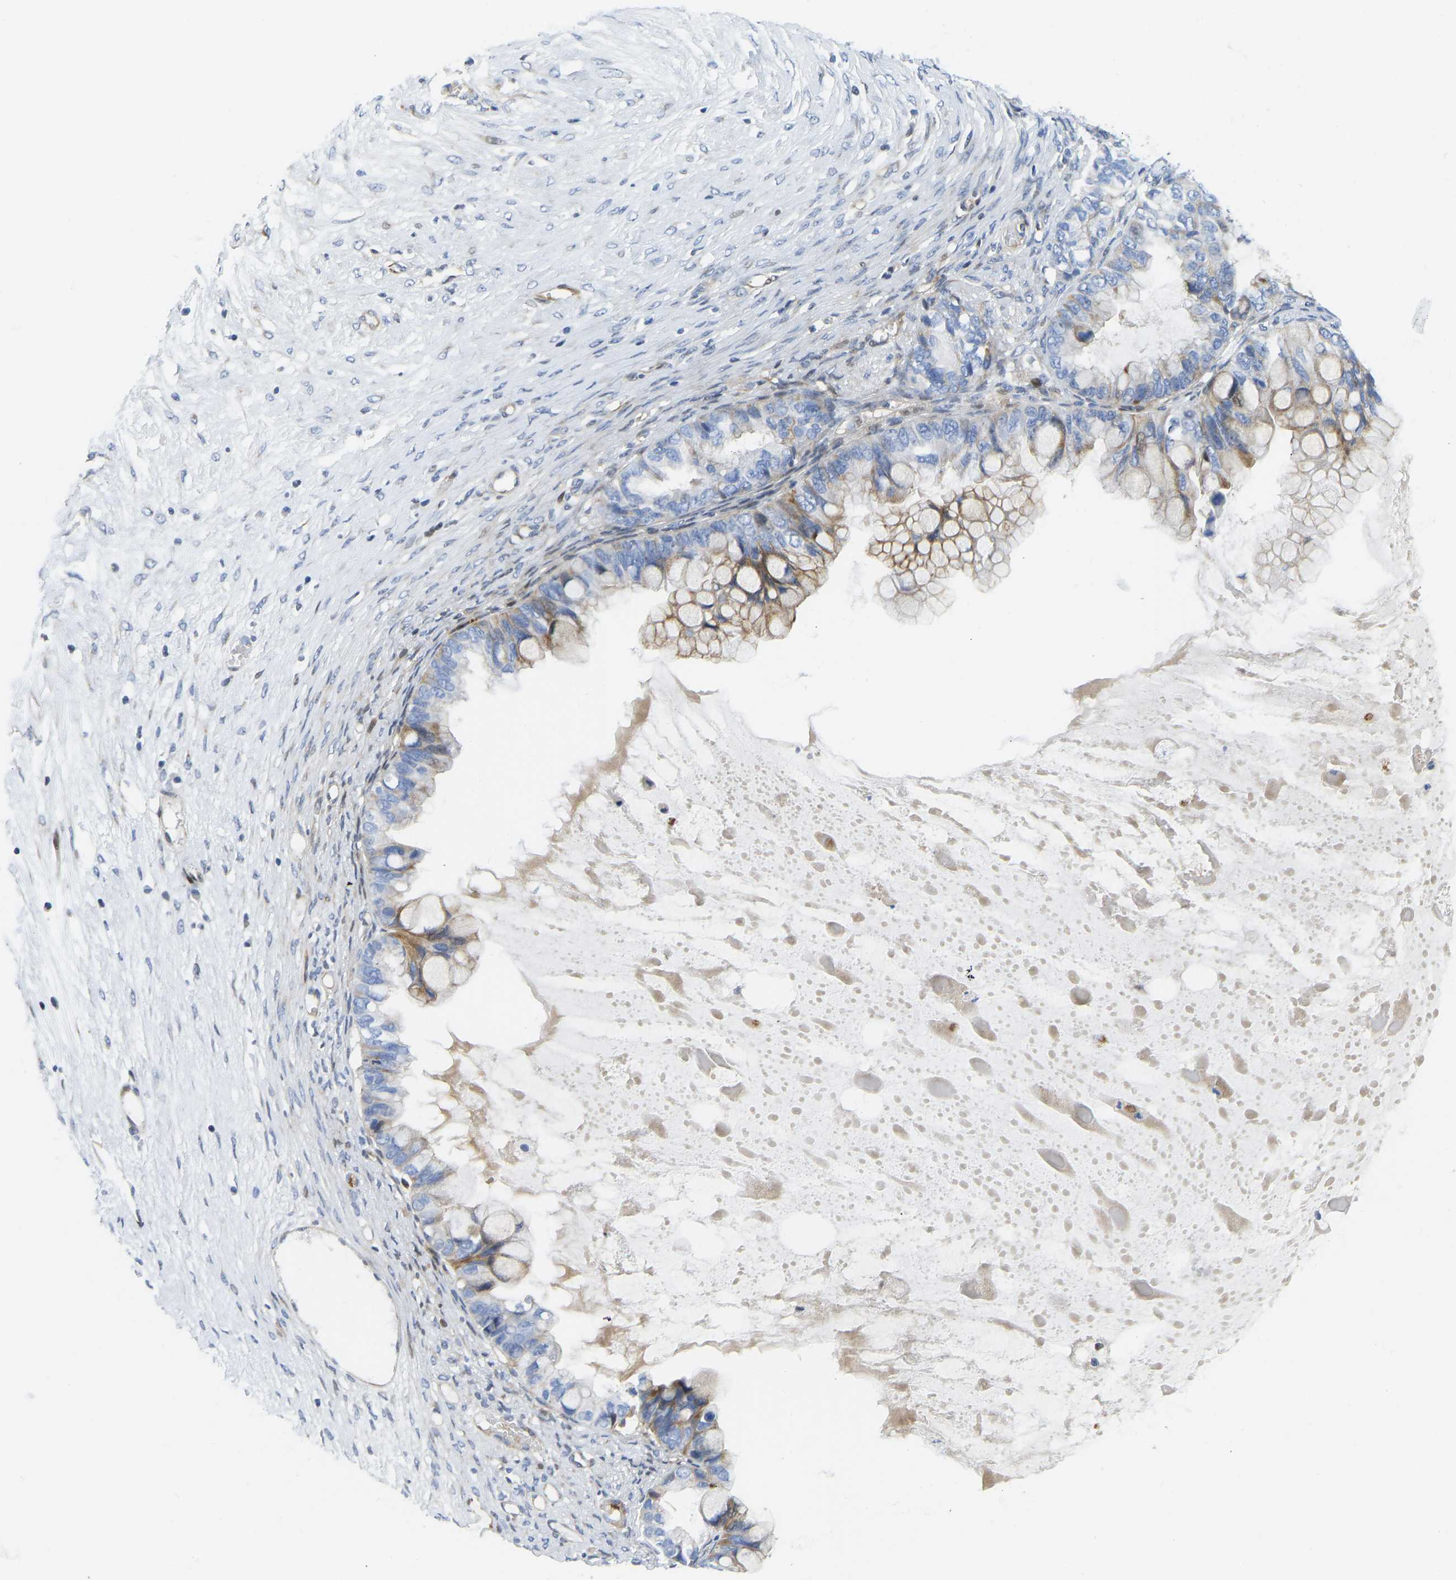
{"staining": {"intensity": "moderate", "quantity": "<25%", "location": "cytoplasmic/membranous"}, "tissue": "ovarian cancer", "cell_type": "Tumor cells", "image_type": "cancer", "snomed": [{"axis": "morphology", "description": "Cystadenocarcinoma, mucinous, NOS"}, {"axis": "topography", "description": "Ovary"}], "caption": "Immunohistochemistry micrograph of neoplastic tissue: human ovarian cancer (mucinous cystadenocarcinoma) stained using immunohistochemistry (IHC) reveals low levels of moderate protein expression localized specifically in the cytoplasmic/membranous of tumor cells, appearing as a cytoplasmic/membranous brown color.", "gene": "HDAC5", "patient": {"sex": "female", "age": 80}}